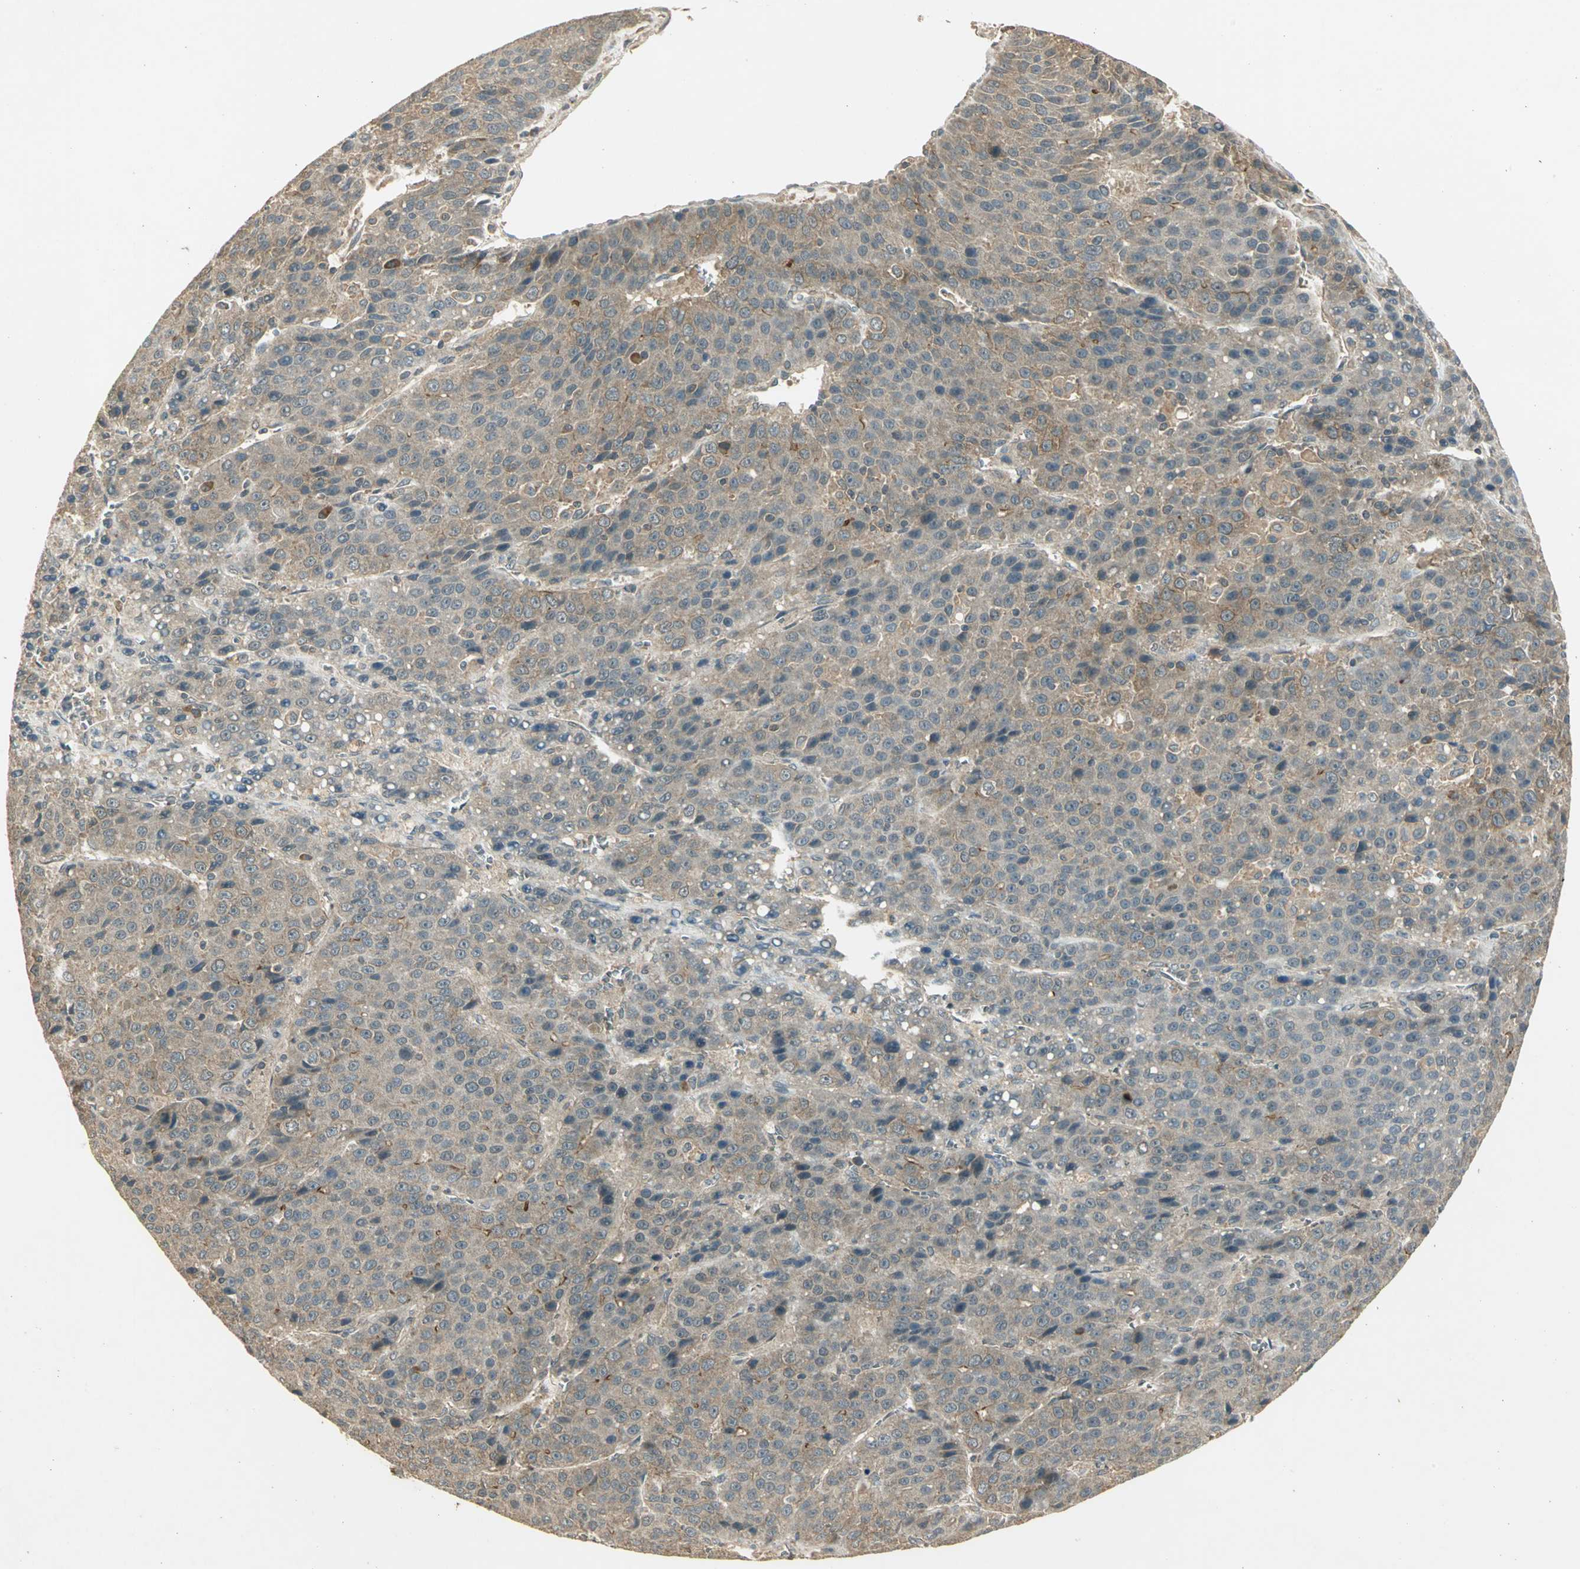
{"staining": {"intensity": "weak", "quantity": ">75%", "location": "cytoplasmic/membranous"}, "tissue": "liver cancer", "cell_type": "Tumor cells", "image_type": "cancer", "snomed": [{"axis": "morphology", "description": "Carcinoma, Hepatocellular, NOS"}, {"axis": "topography", "description": "Liver"}], "caption": "Approximately >75% of tumor cells in hepatocellular carcinoma (liver) reveal weak cytoplasmic/membranous protein expression as visualized by brown immunohistochemical staining.", "gene": "KEAP1", "patient": {"sex": "female", "age": 53}}